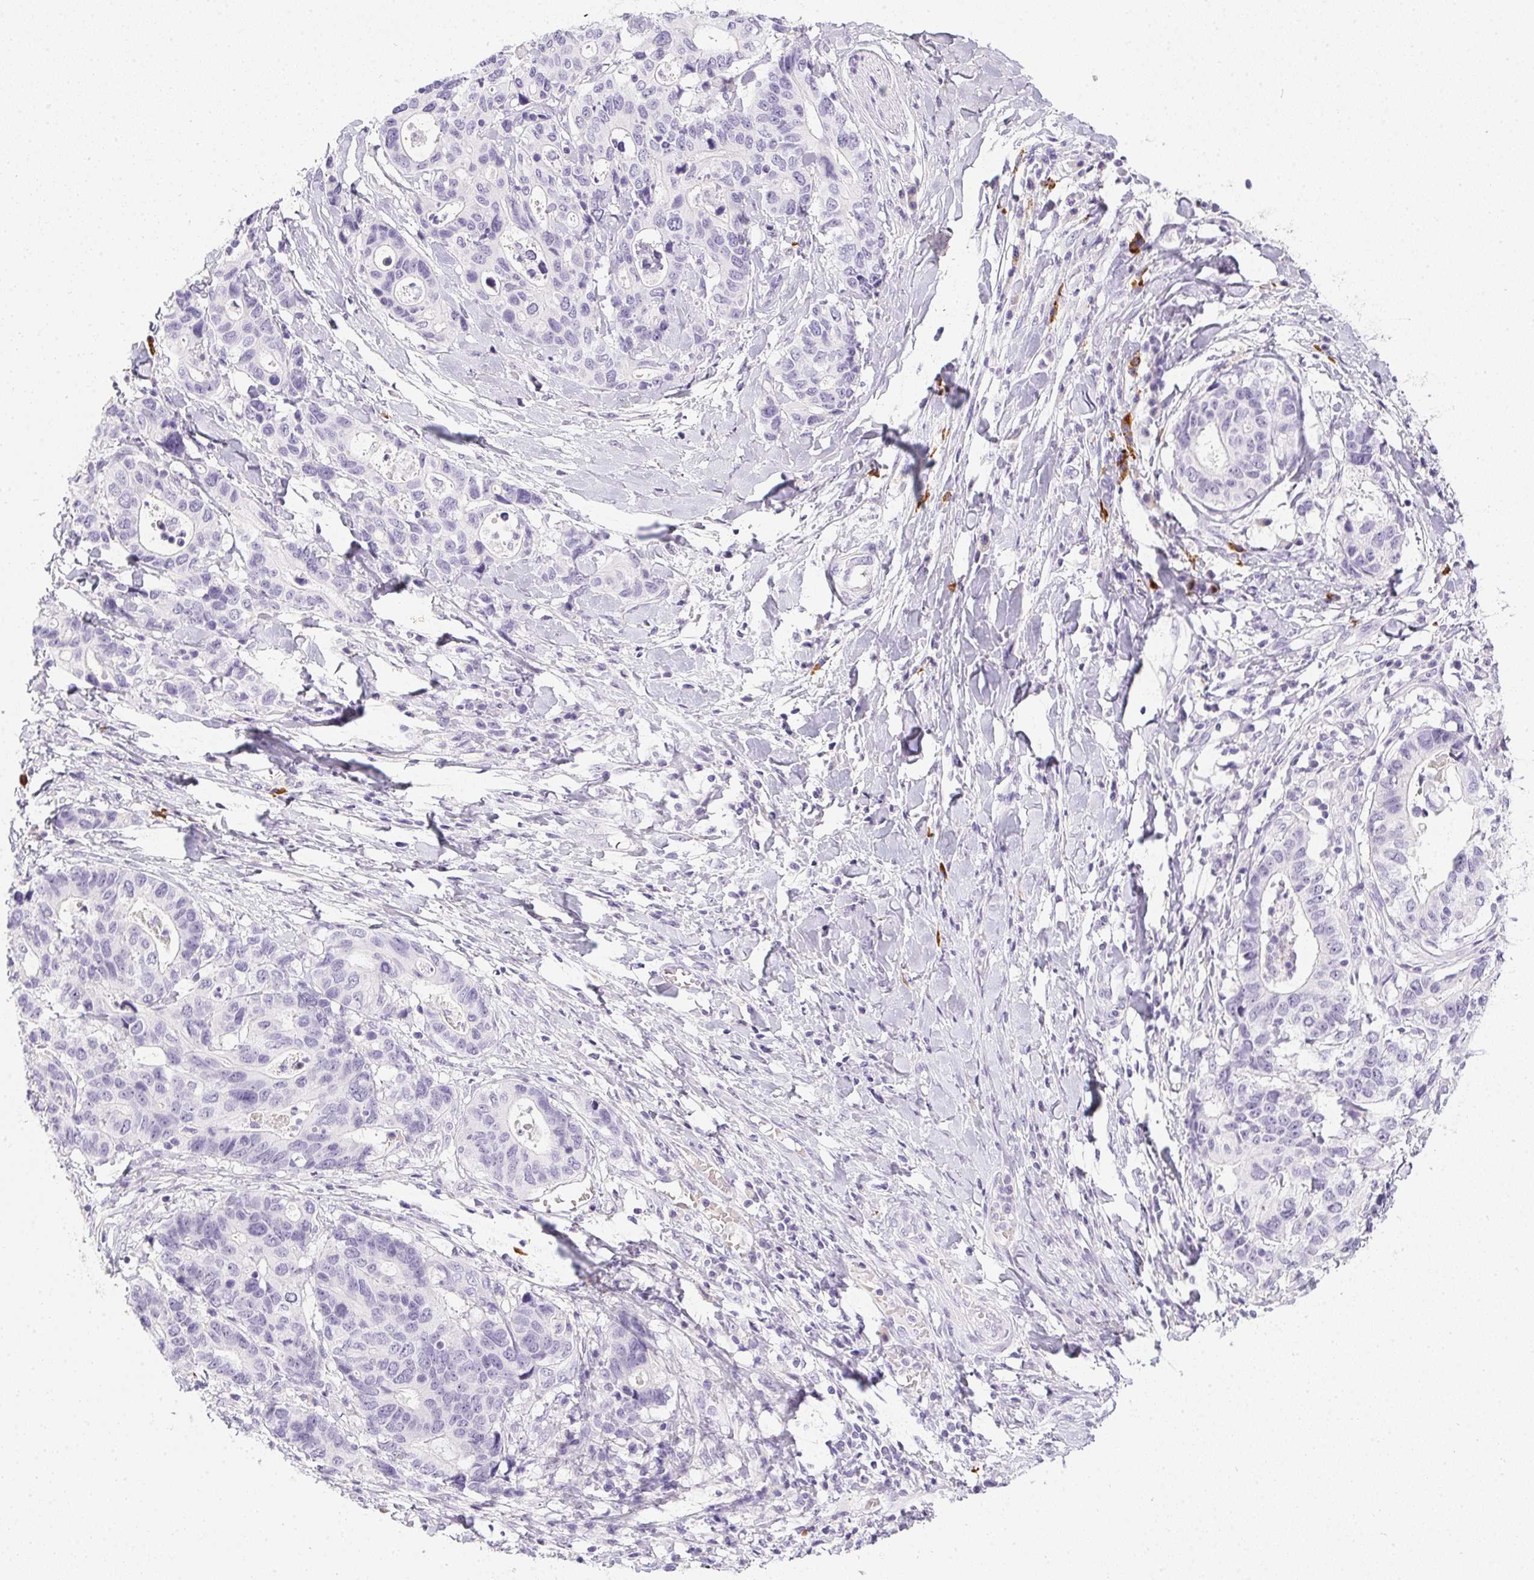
{"staining": {"intensity": "negative", "quantity": "none", "location": "none"}, "tissue": "stomach cancer", "cell_type": "Tumor cells", "image_type": "cancer", "snomed": [{"axis": "morphology", "description": "Adenocarcinoma, NOS"}, {"axis": "topography", "description": "Stomach, upper"}], "caption": "The image demonstrates no staining of tumor cells in adenocarcinoma (stomach). (DAB immunohistochemistry with hematoxylin counter stain).", "gene": "PPY", "patient": {"sex": "female", "age": 67}}